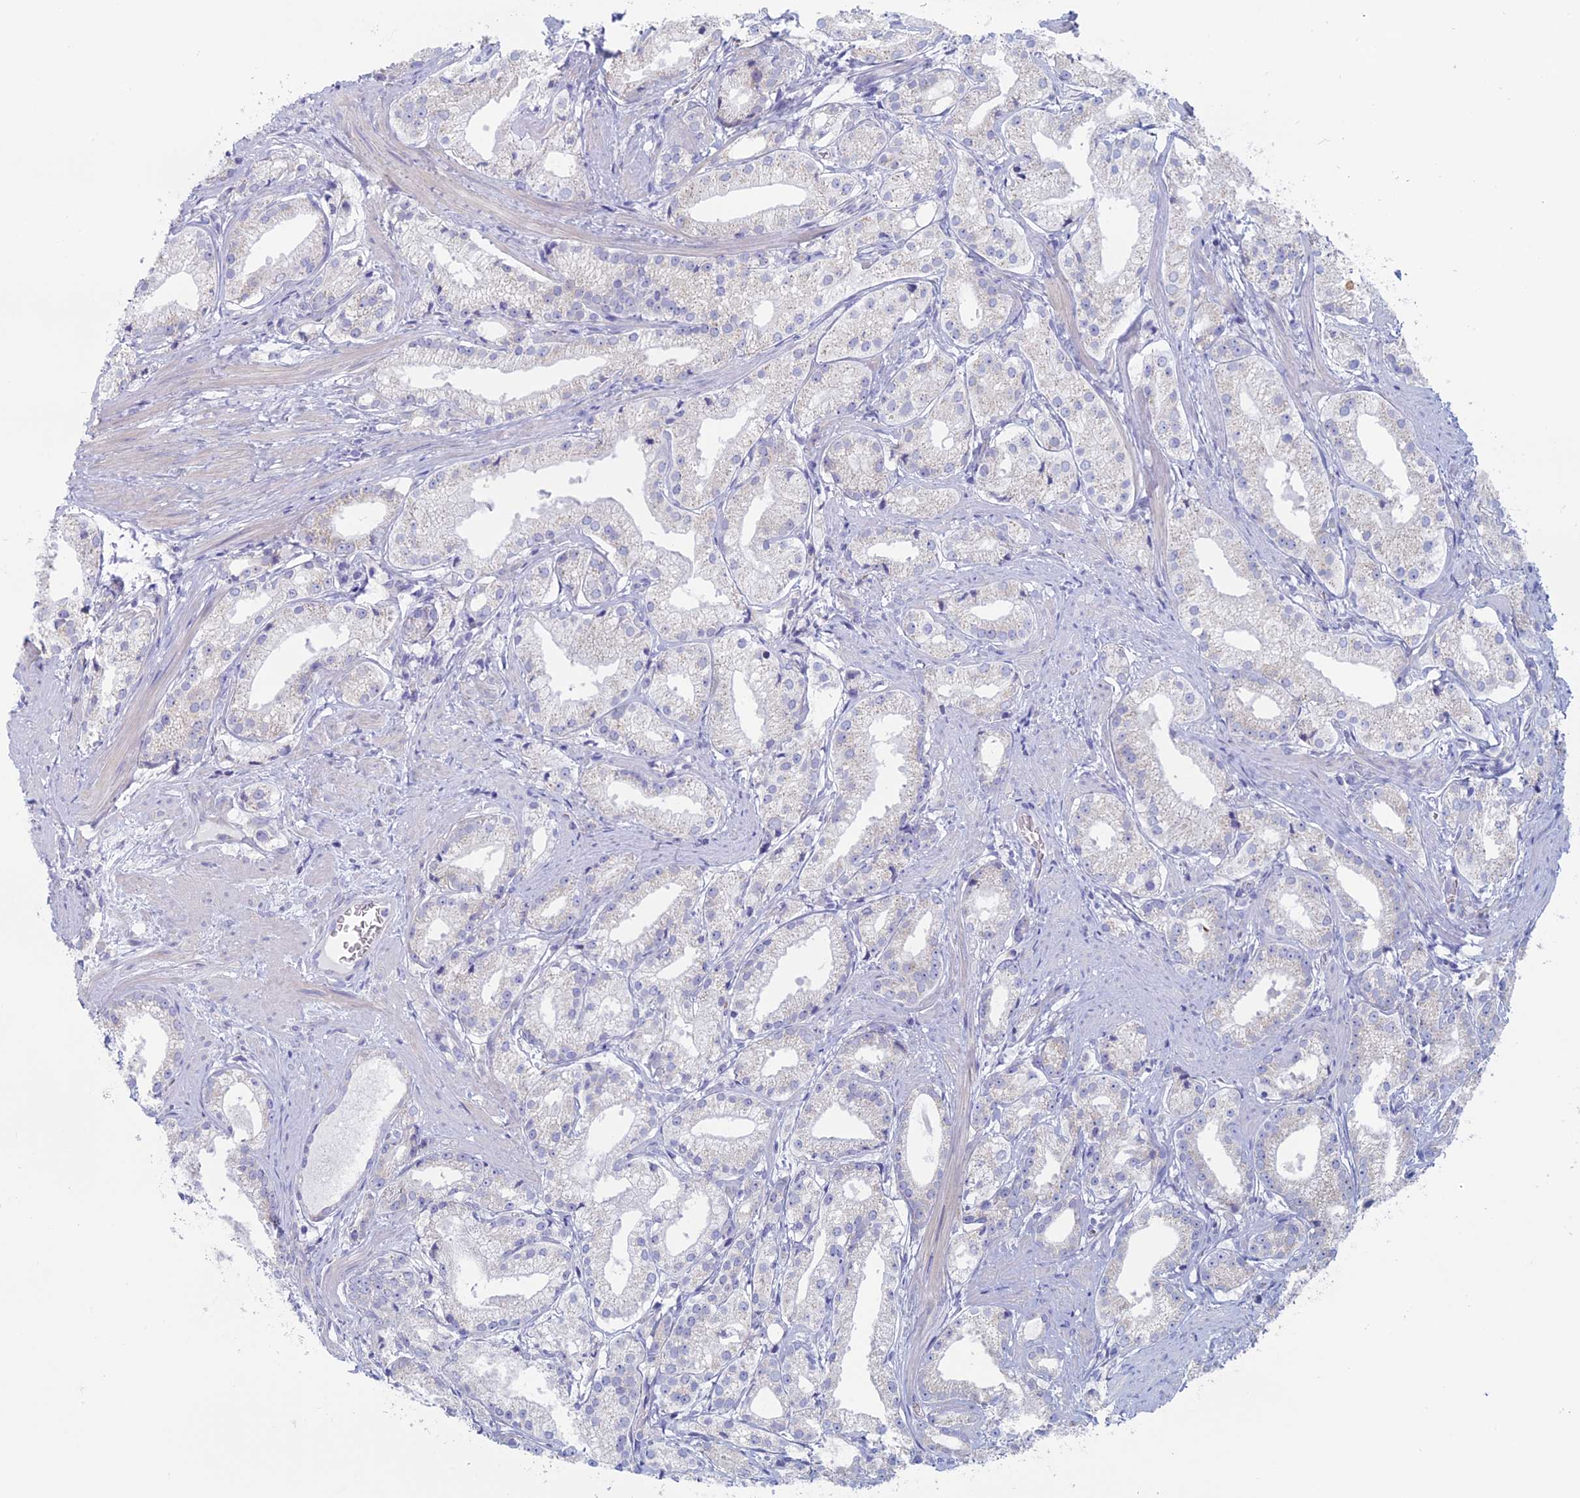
{"staining": {"intensity": "negative", "quantity": "none", "location": "none"}, "tissue": "prostate cancer", "cell_type": "Tumor cells", "image_type": "cancer", "snomed": [{"axis": "morphology", "description": "Adenocarcinoma, Low grade"}, {"axis": "topography", "description": "Prostate"}], "caption": "DAB immunohistochemical staining of human prostate cancer (low-grade adenocarcinoma) reveals no significant positivity in tumor cells.", "gene": "TBC1D30", "patient": {"sex": "male", "age": 57}}